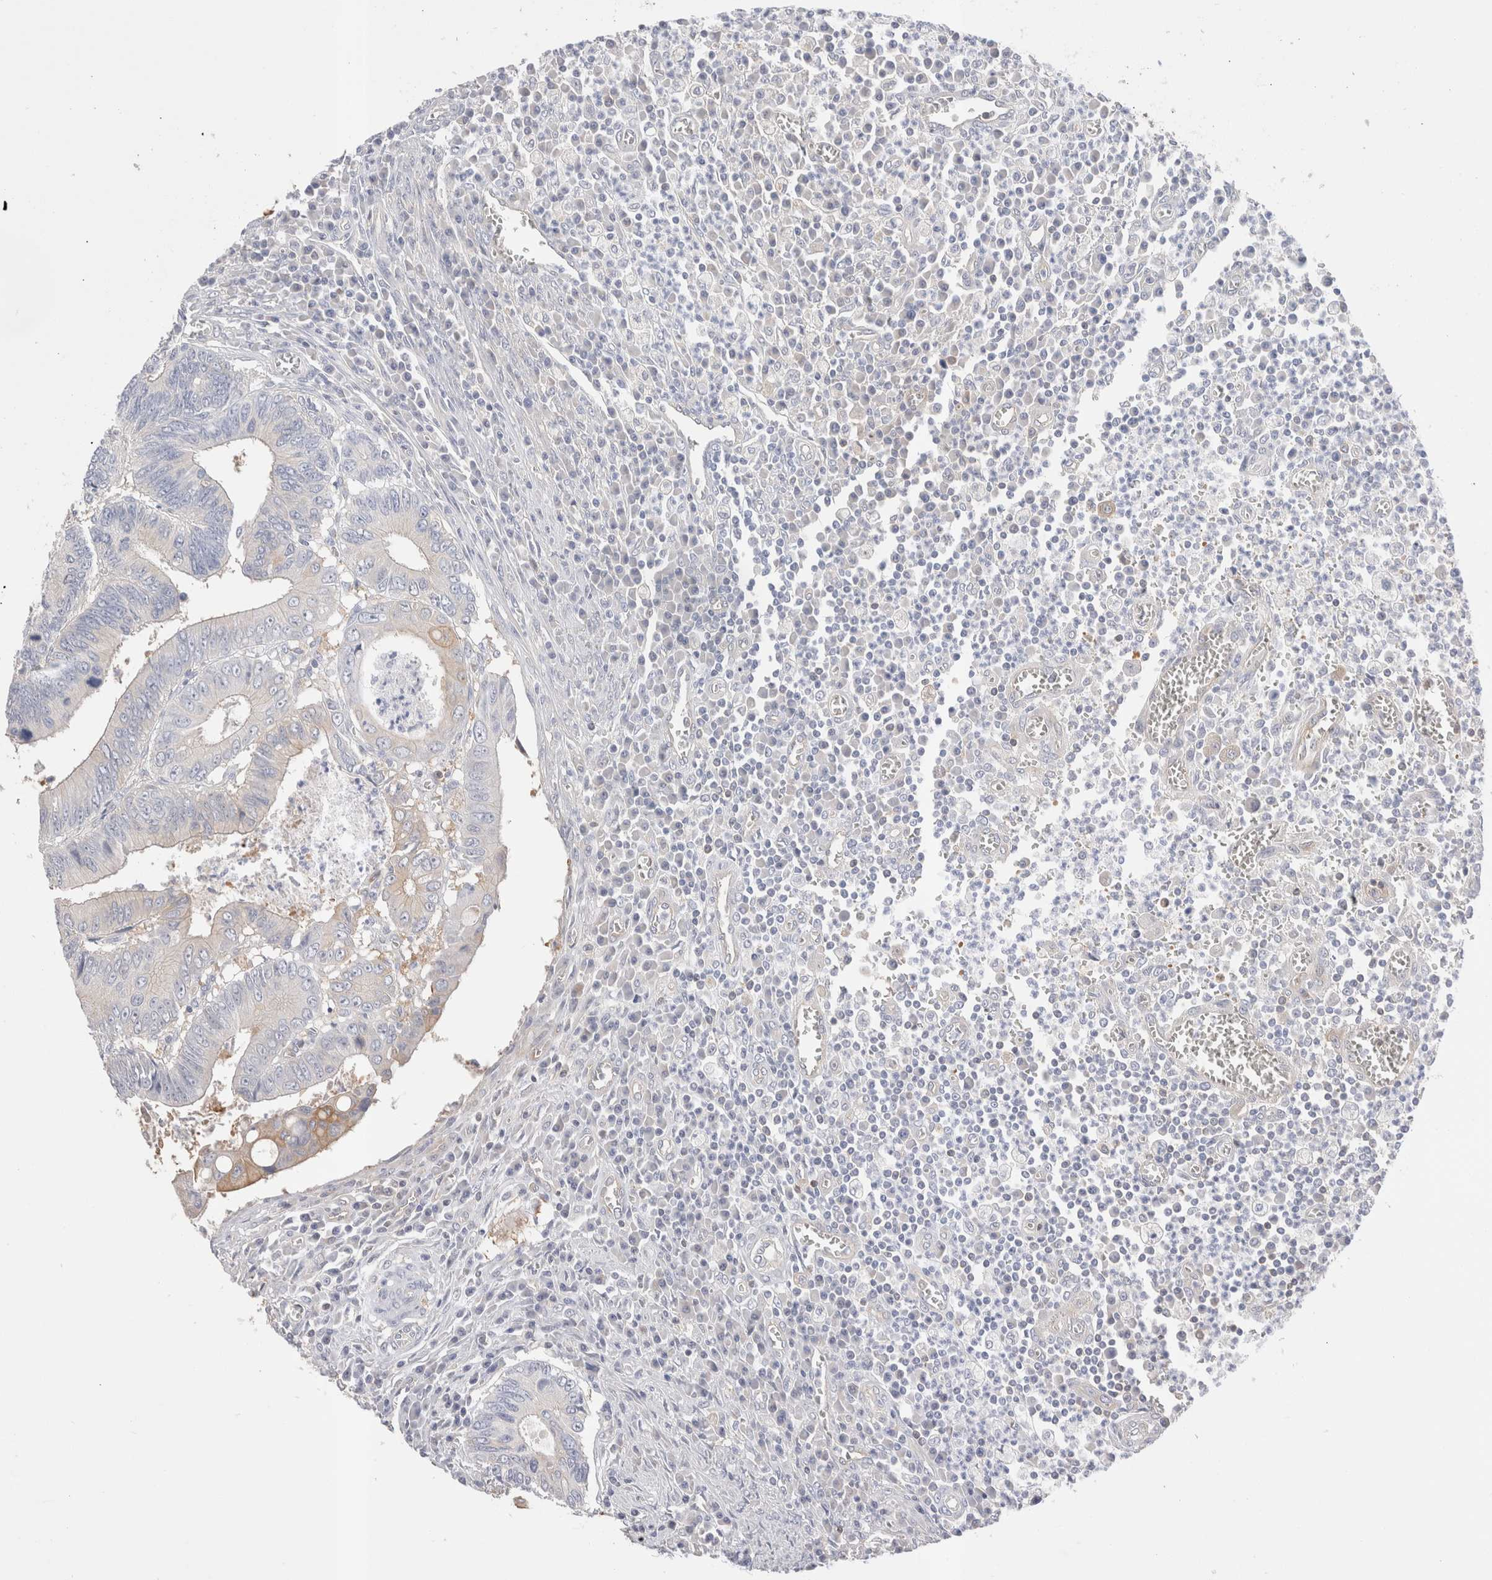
{"staining": {"intensity": "weak", "quantity": "<25%", "location": "cytoplasmic/membranous"}, "tissue": "colorectal cancer", "cell_type": "Tumor cells", "image_type": "cancer", "snomed": [{"axis": "morphology", "description": "Inflammation, NOS"}, {"axis": "morphology", "description": "Adenocarcinoma, NOS"}, {"axis": "topography", "description": "Colon"}], "caption": "Immunohistochemistry image of colorectal cancer (adenocarcinoma) stained for a protein (brown), which displays no expression in tumor cells.", "gene": "CAPN2", "patient": {"sex": "male", "age": 72}}